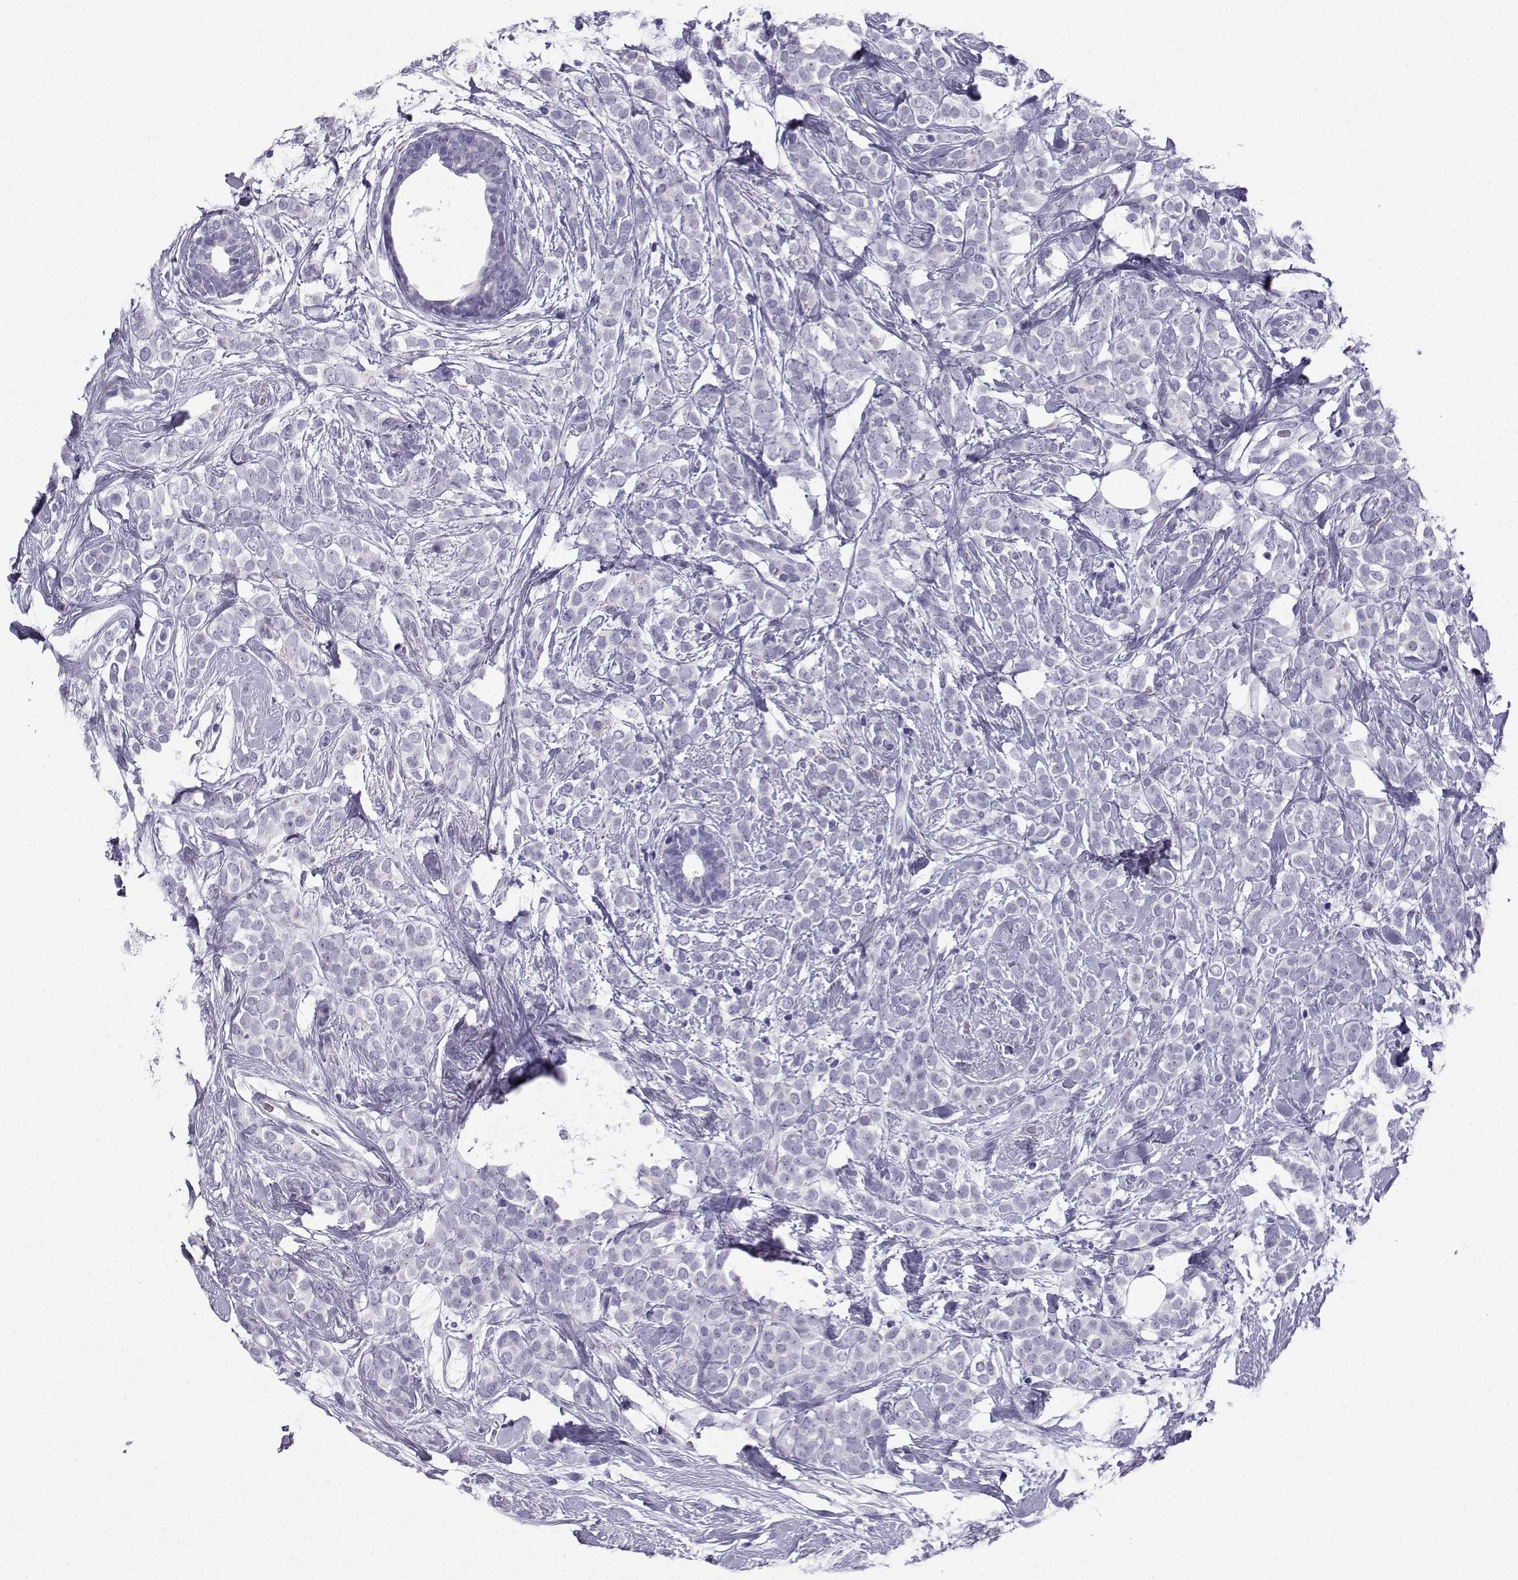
{"staining": {"intensity": "negative", "quantity": "none", "location": "none"}, "tissue": "breast cancer", "cell_type": "Tumor cells", "image_type": "cancer", "snomed": [{"axis": "morphology", "description": "Lobular carcinoma"}, {"axis": "topography", "description": "Breast"}], "caption": "IHC histopathology image of neoplastic tissue: breast cancer (lobular carcinoma) stained with DAB reveals no significant protein expression in tumor cells.", "gene": "NEFL", "patient": {"sex": "female", "age": 49}}